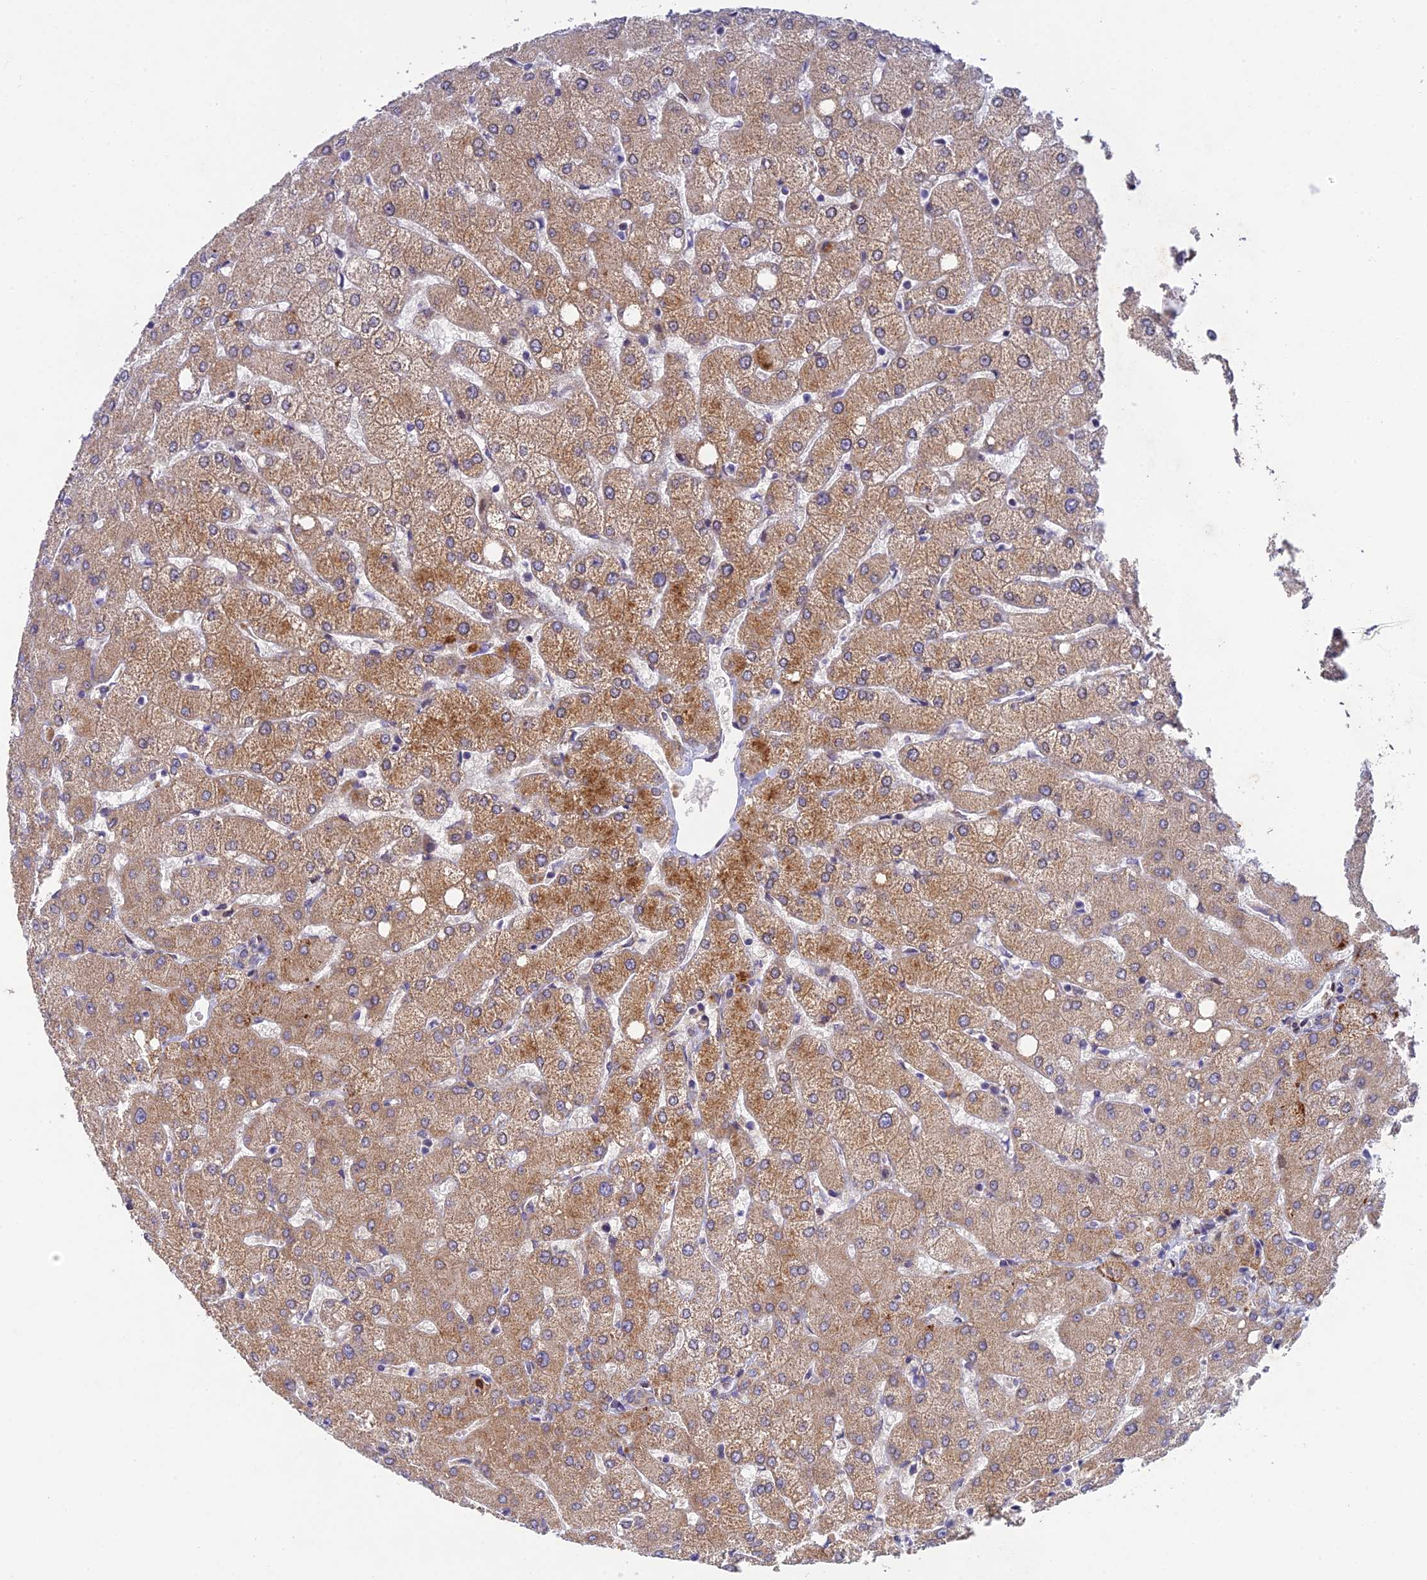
{"staining": {"intensity": "negative", "quantity": "none", "location": "none"}, "tissue": "liver", "cell_type": "Cholangiocytes", "image_type": "normal", "snomed": [{"axis": "morphology", "description": "Normal tissue, NOS"}, {"axis": "topography", "description": "Liver"}], "caption": "A histopathology image of human liver is negative for staining in cholangiocytes. (DAB immunohistochemistry (IHC) with hematoxylin counter stain).", "gene": "MGAT2", "patient": {"sex": "female", "age": 54}}